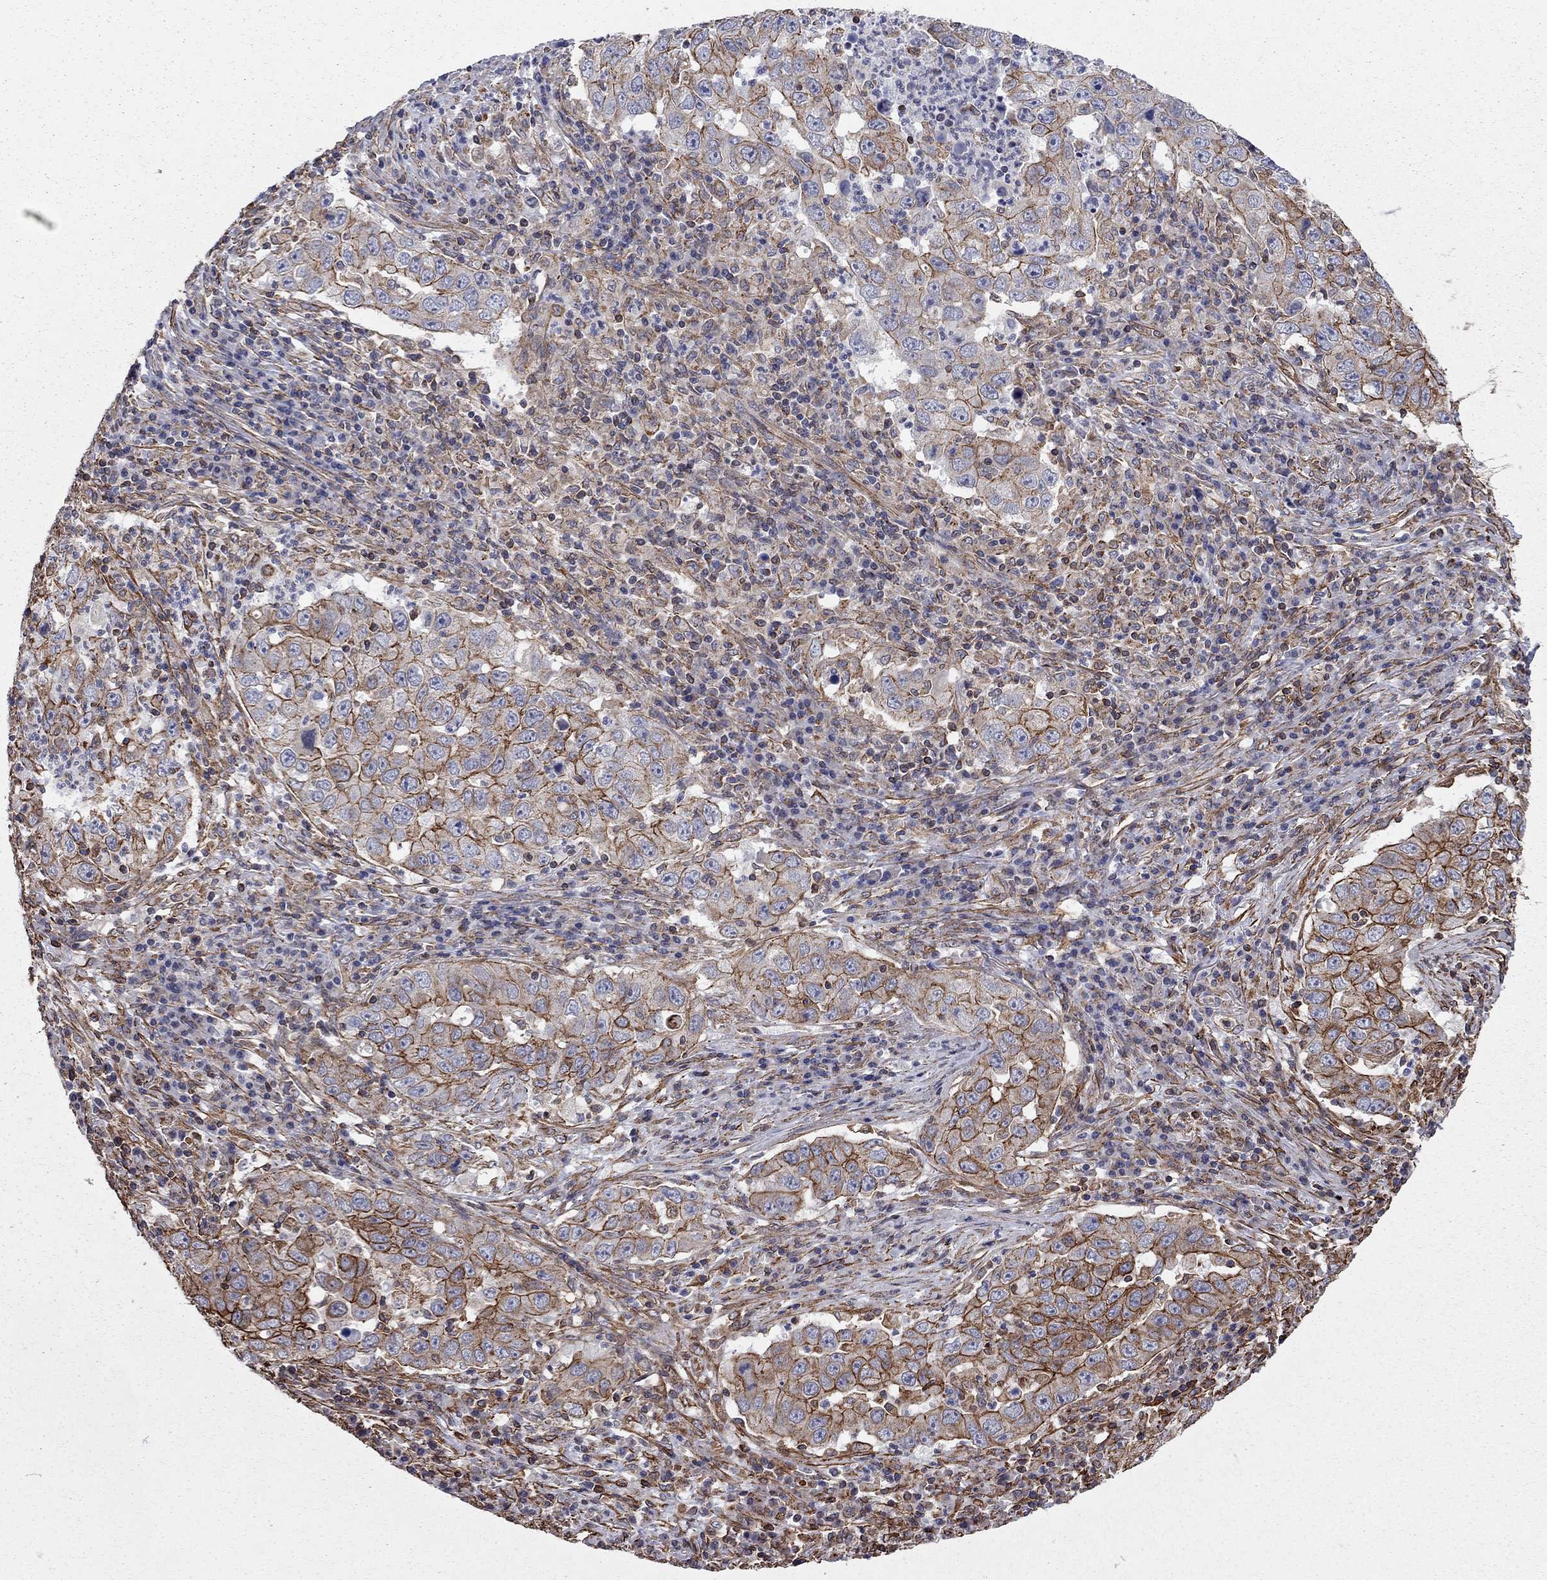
{"staining": {"intensity": "strong", "quantity": "25%-75%", "location": "cytoplasmic/membranous"}, "tissue": "lung cancer", "cell_type": "Tumor cells", "image_type": "cancer", "snomed": [{"axis": "morphology", "description": "Adenocarcinoma, NOS"}, {"axis": "topography", "description": "Lung"}], "caption": "There is high levels of strong cytoplasmic/membranous positivity in tumor cells of lung cancer (adenocarcinoma), as demonstrated by immunohistochemical staining (brown color).", "gene": "BICDL2", "patient": {"sex": "male", "age": 73}}